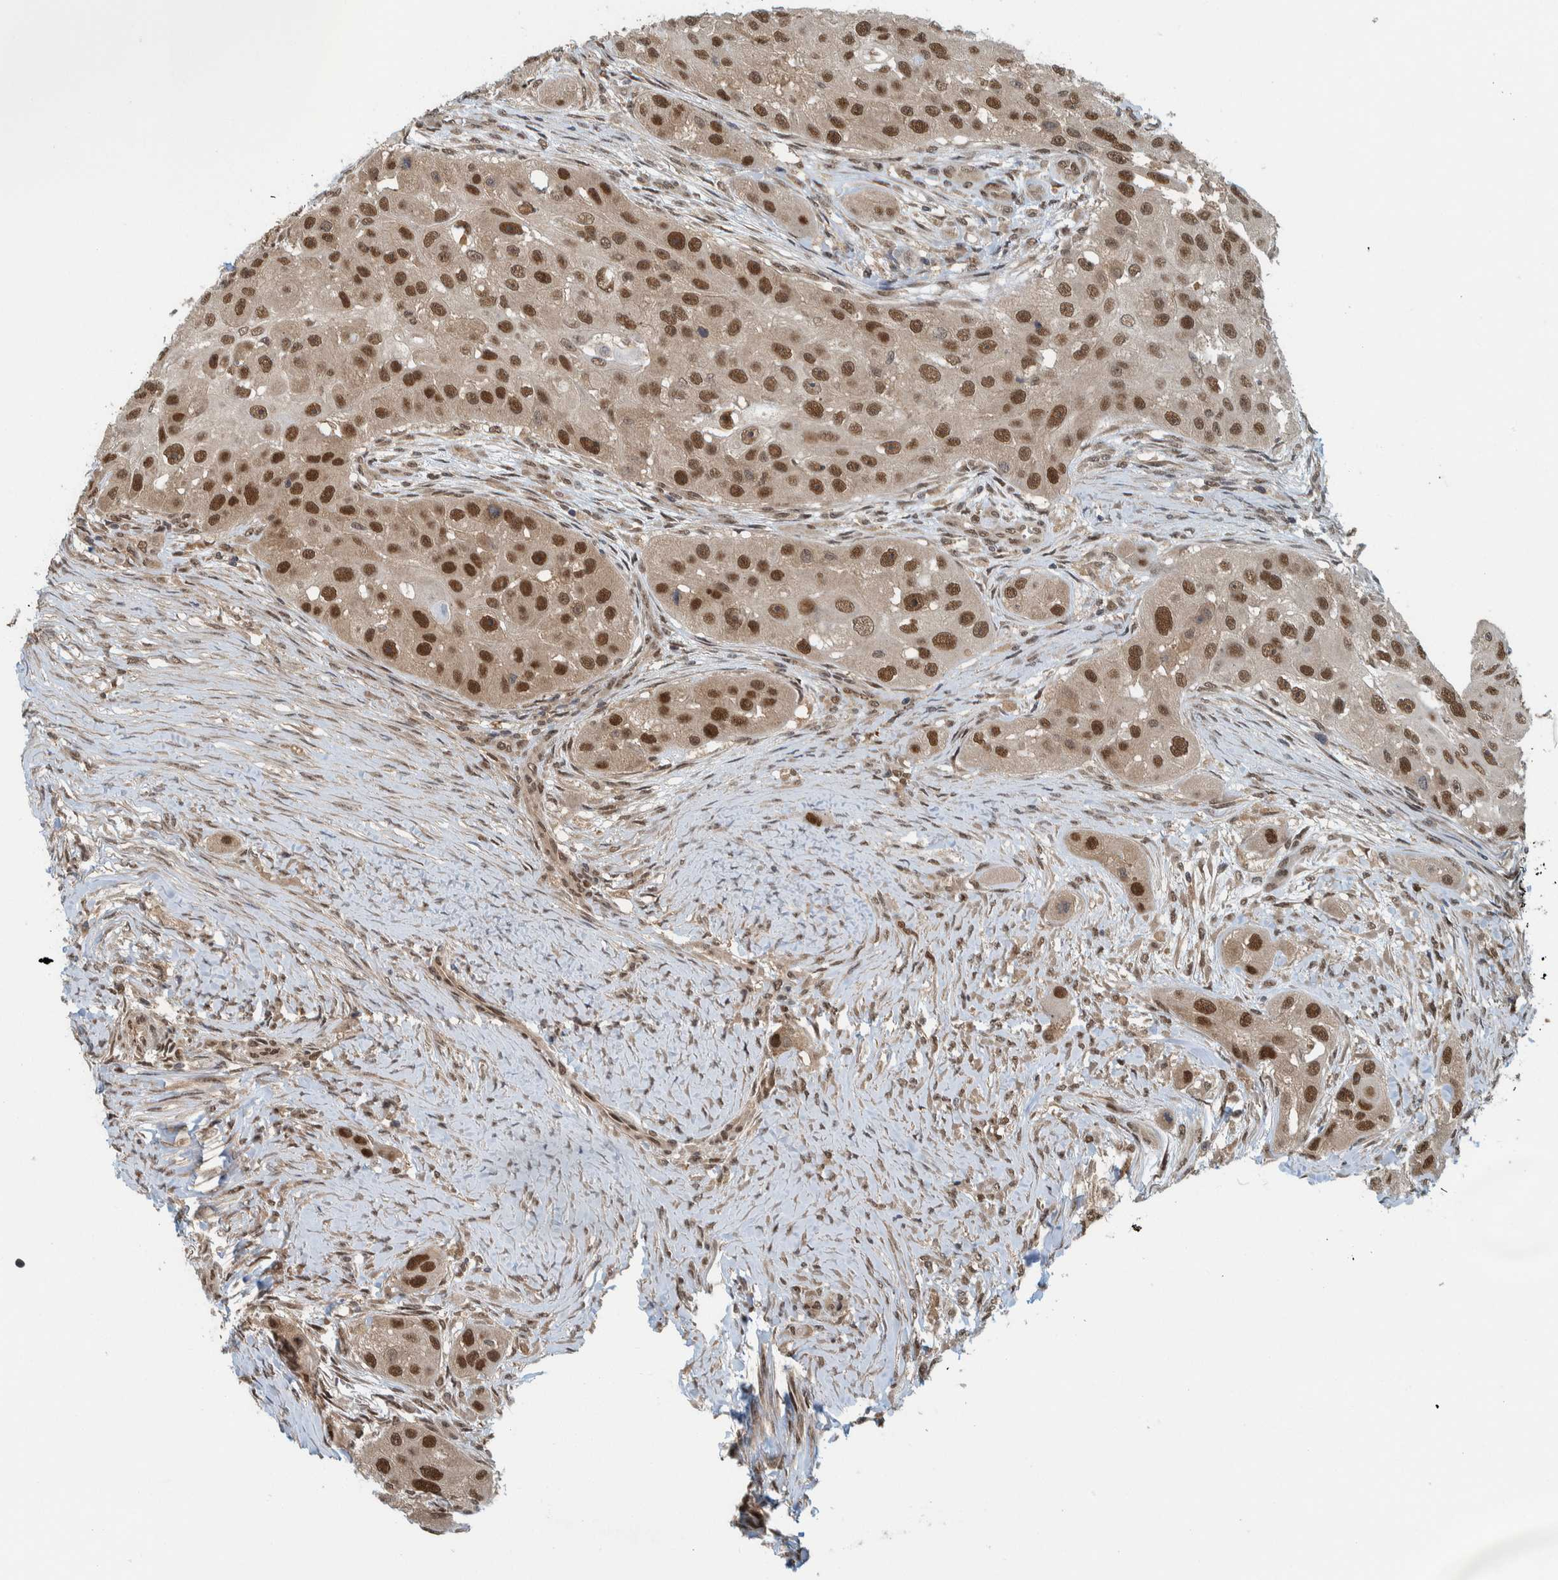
{"staining": {"intensity": "strong", "quantity": ">75%", "location": "nuclear"}, "tissue": "head and neck cancer", "cell_type": "Tumor cells", "image_type": "cancer", "snomed": [{"axis": "morphology", "description": "Normal tissue, NOS"}, {"axis": "morphology", "description": "Squamous cell carcinoma, NOS"}, {"axis": "topography", "description": "Skeletal muscle"}, {"axis": "topography", "description": "Head-Neck"}], "caption": "Tumor cells demonstrate high levels of strong nuclear positivity in approximately >75% of cells in human squamous cell carcinoma (head and neck).", "gene": "COPS3", "patient": {"sex": "male", "age": 51}}